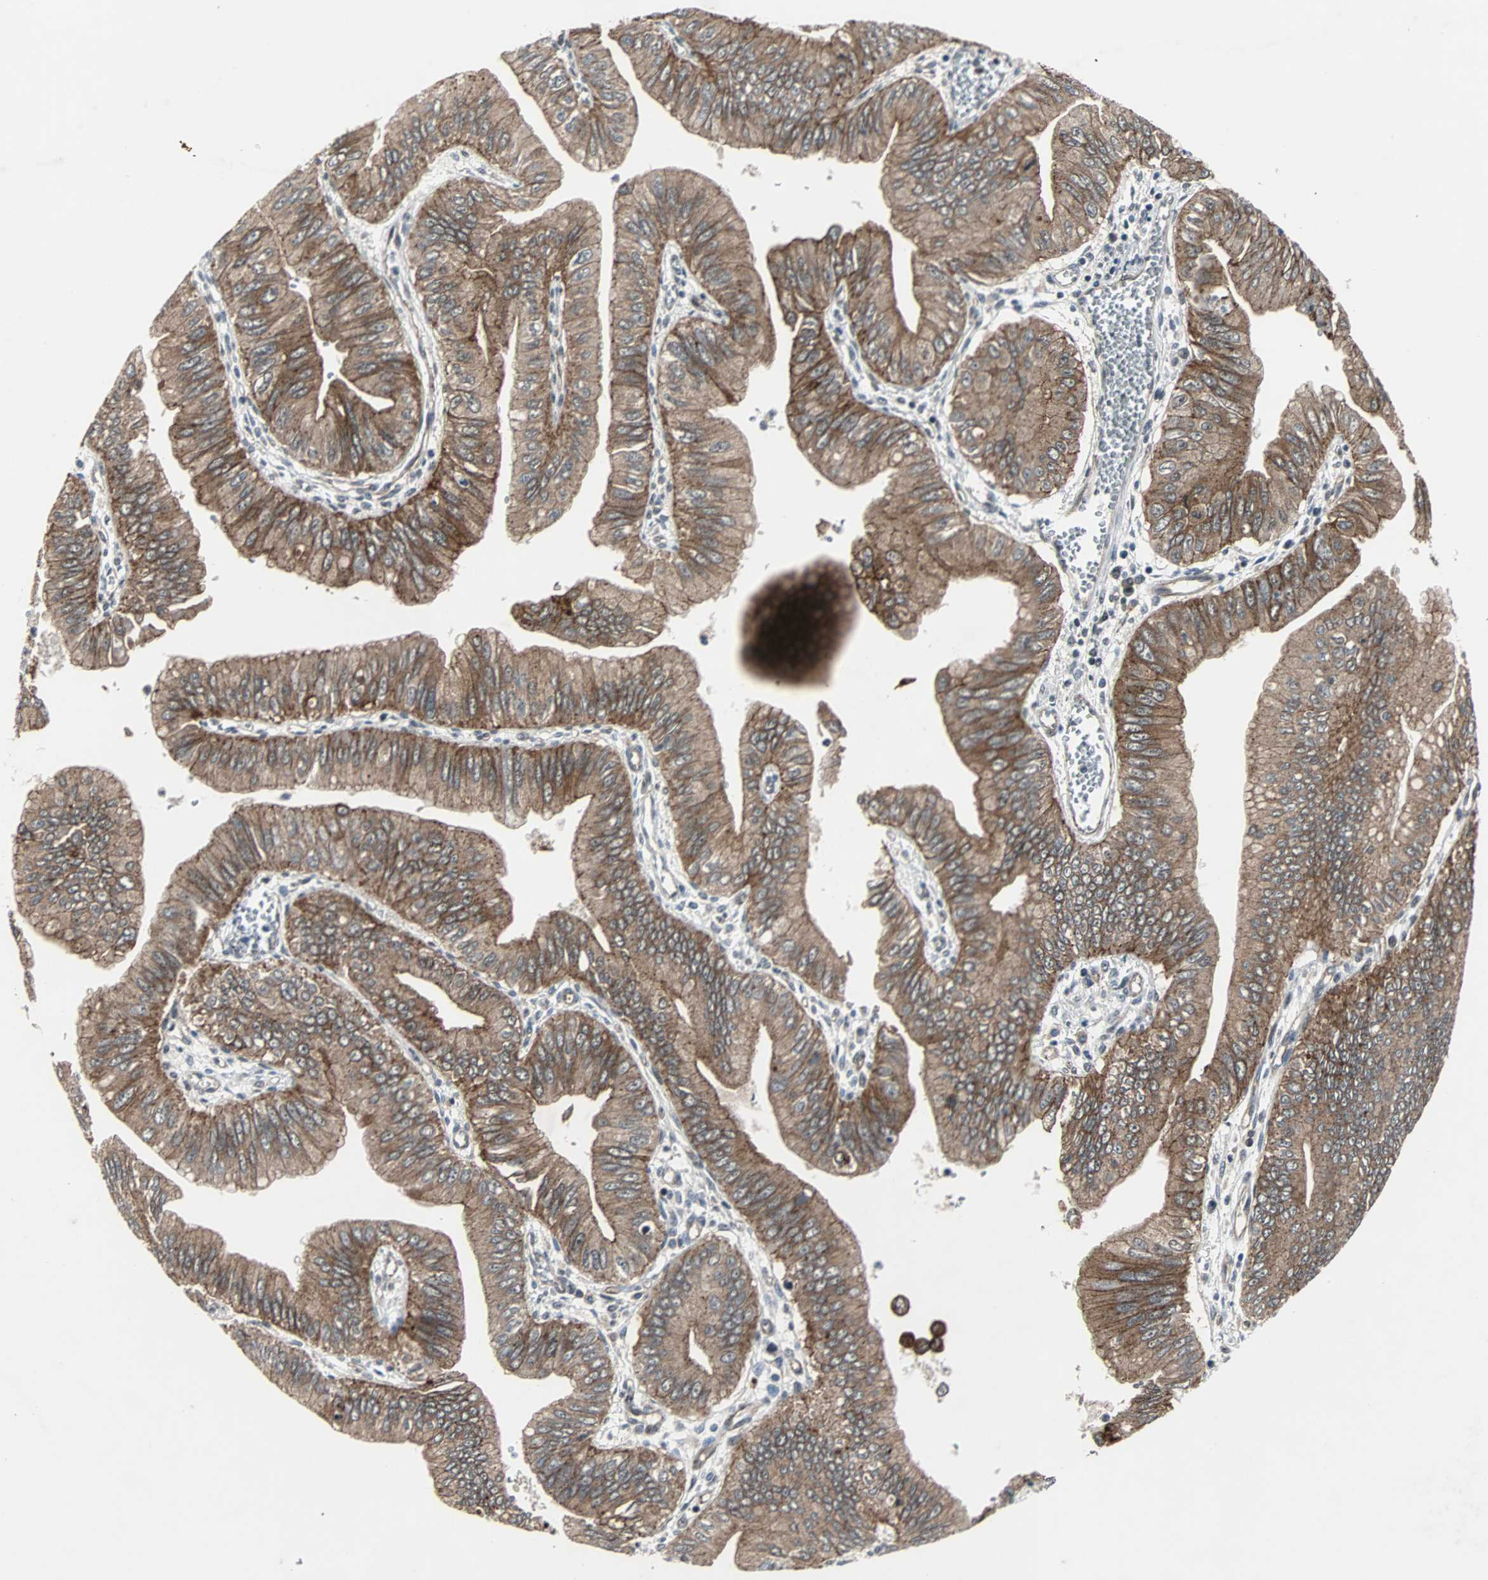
{"staining": {"intensity": "moderate", "quantity": ">75%", "location": "cytoplasmic/membranous"}, "tissue": "pancreatic cancer", "cell_type": "Tumor cells", "image_type": "cancer", "snomed": [{"axis": "morphology", "description": "Normal tissue, NOS"}, {"axis": "topography", "description": "Lymph node"}], "caption": "High-power microscopy captured an IHC micrograph of pancreatic cancer, revealing moderate cytoplasmic/membranous expression in about >75% of tumor cells.", "gene": "LSR", "patient": {"sex": "male", "age": 50}}